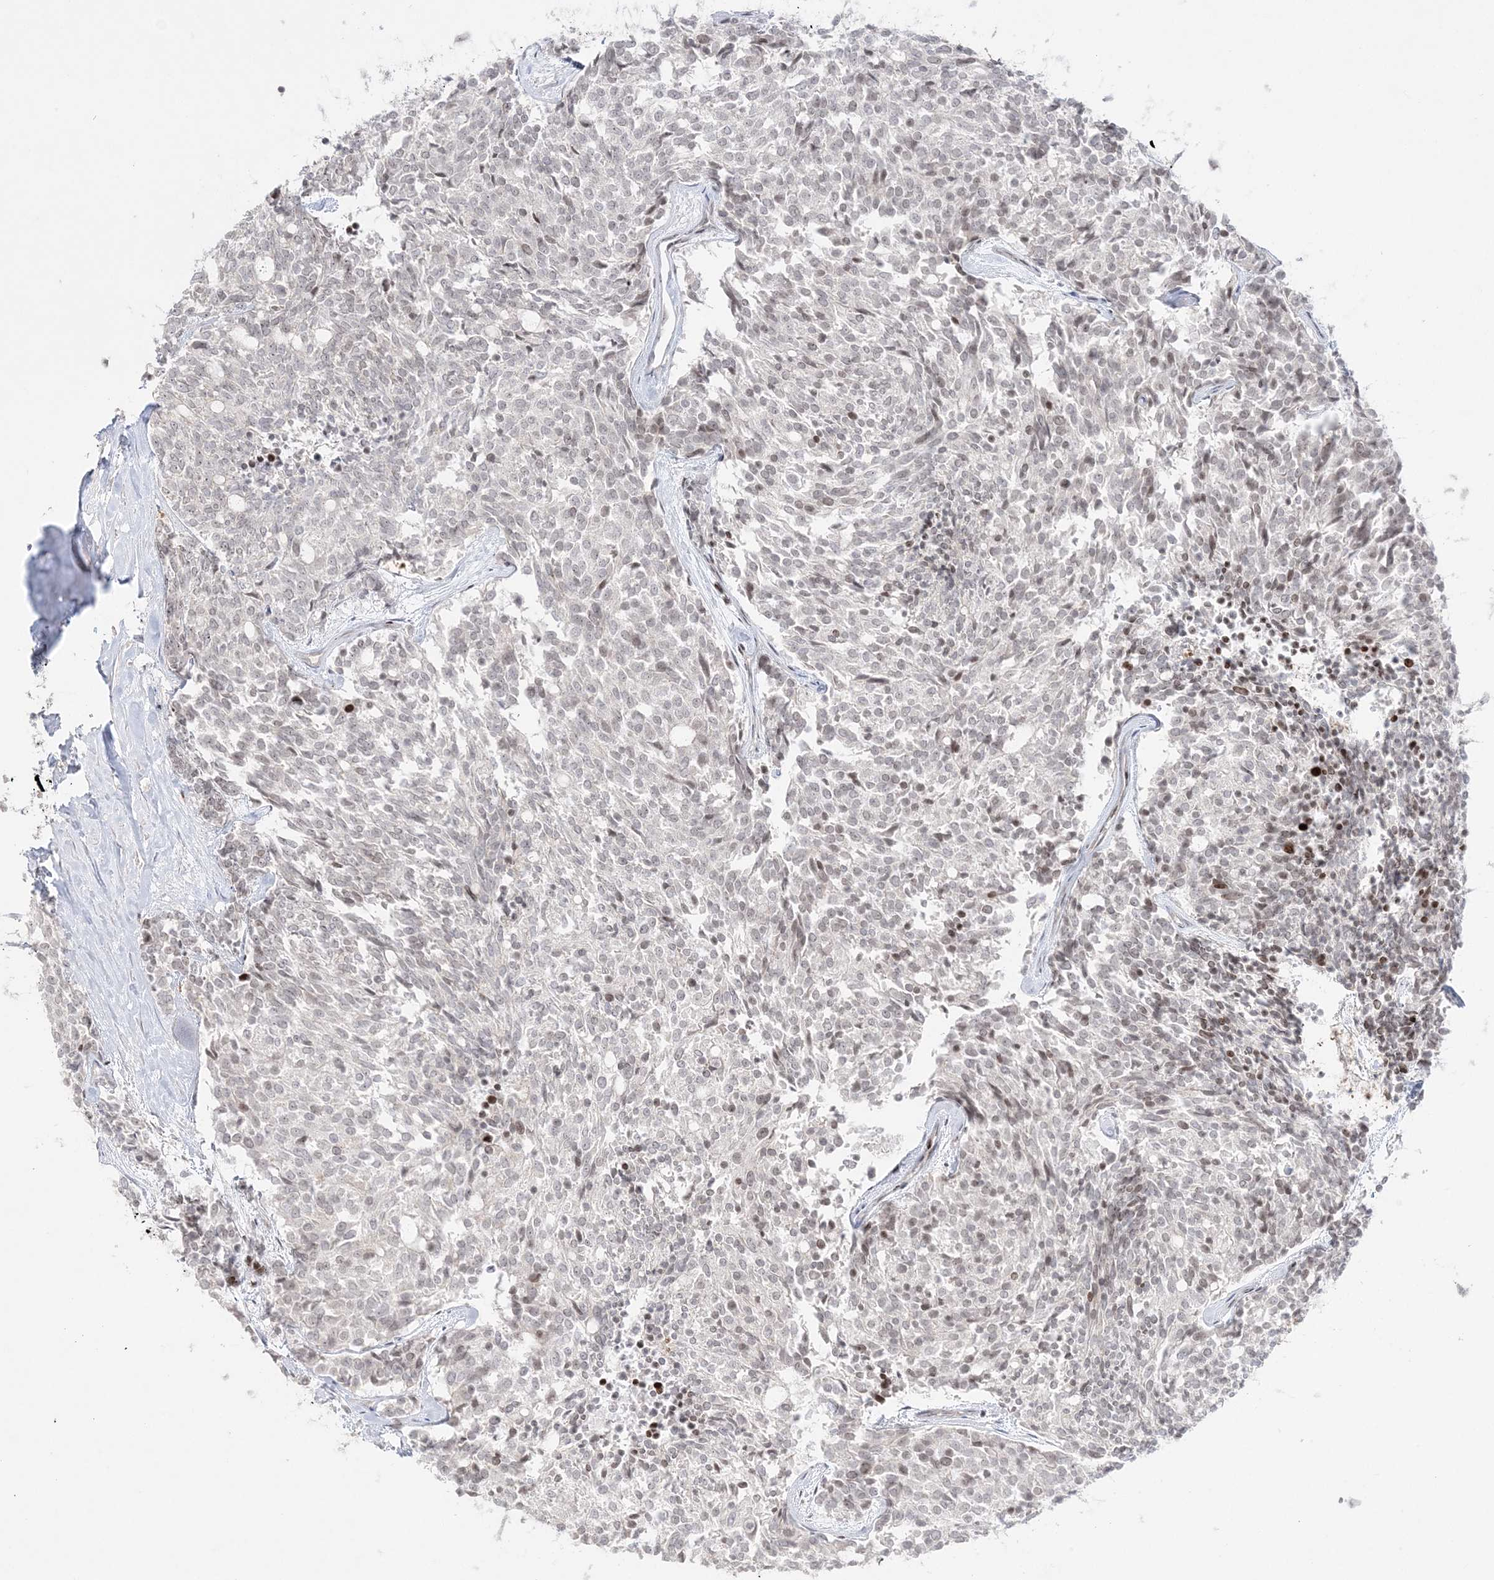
{"staining": {"intensity": "weak", "quantity": "<25%", "location": "nuclear"}, "tissue": "carcinoid", "cell_type": "Tumor cells", "image_type": "cancer", "snomed": [{"axis": "morphology", "description": "Carcinoid, malignant, NOS"}, {"axis": "topography", "description": "Pancreas"}], "caption": "Tumor cells are negative for brown protein staining in carcinoid (malignant). (Brightfield microscopy of DAB (3,3'-diaminobenzidine) immunohistochemistry (IHC) at high magnification).", "gene": "SH3BP4", "patient": {"sex": "female", "age": 54}}